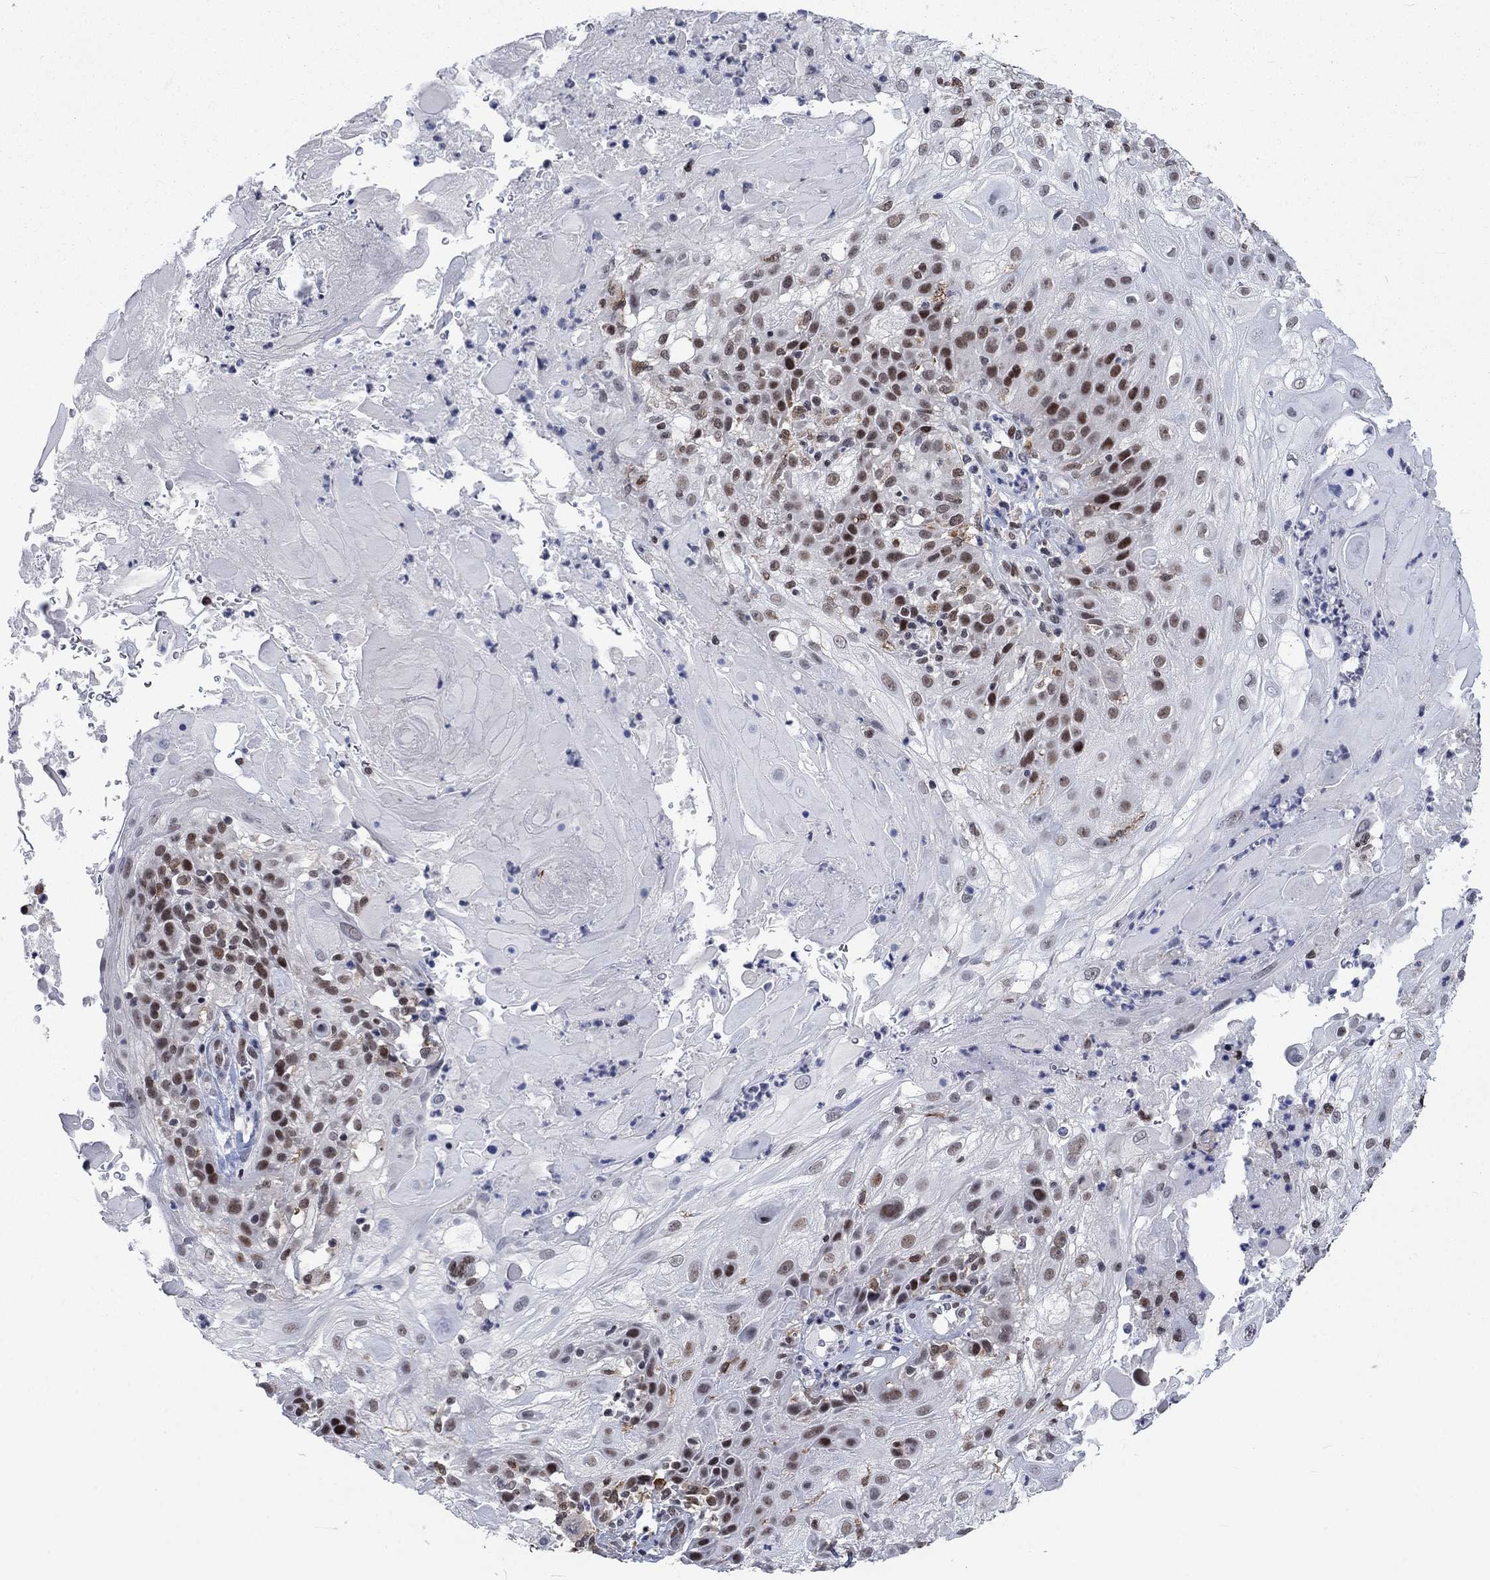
{"staining": {"intensity": "strong", "quantity": "<25%", "location": "nuclear"}, "tissue": "skin cancer", "cell_type": "Tumor cells", "image_type": "cancer", "snomed": [{"axis": "morphology", "description": "Normal tissue, NOS"}, {"axis": "morphology", "description": "Squamous cell carcinoma, NOS"}, {"axis": "topography", "description": "Skin"}], "caption": "Immunohistochemical staining of human skin squamous cell carcinoma shows medium levels of strong nuclear staining in approximately <25% of tumor cells.", "gene": "HCFC1", "patient": {"sex": "female", "age": 83}}